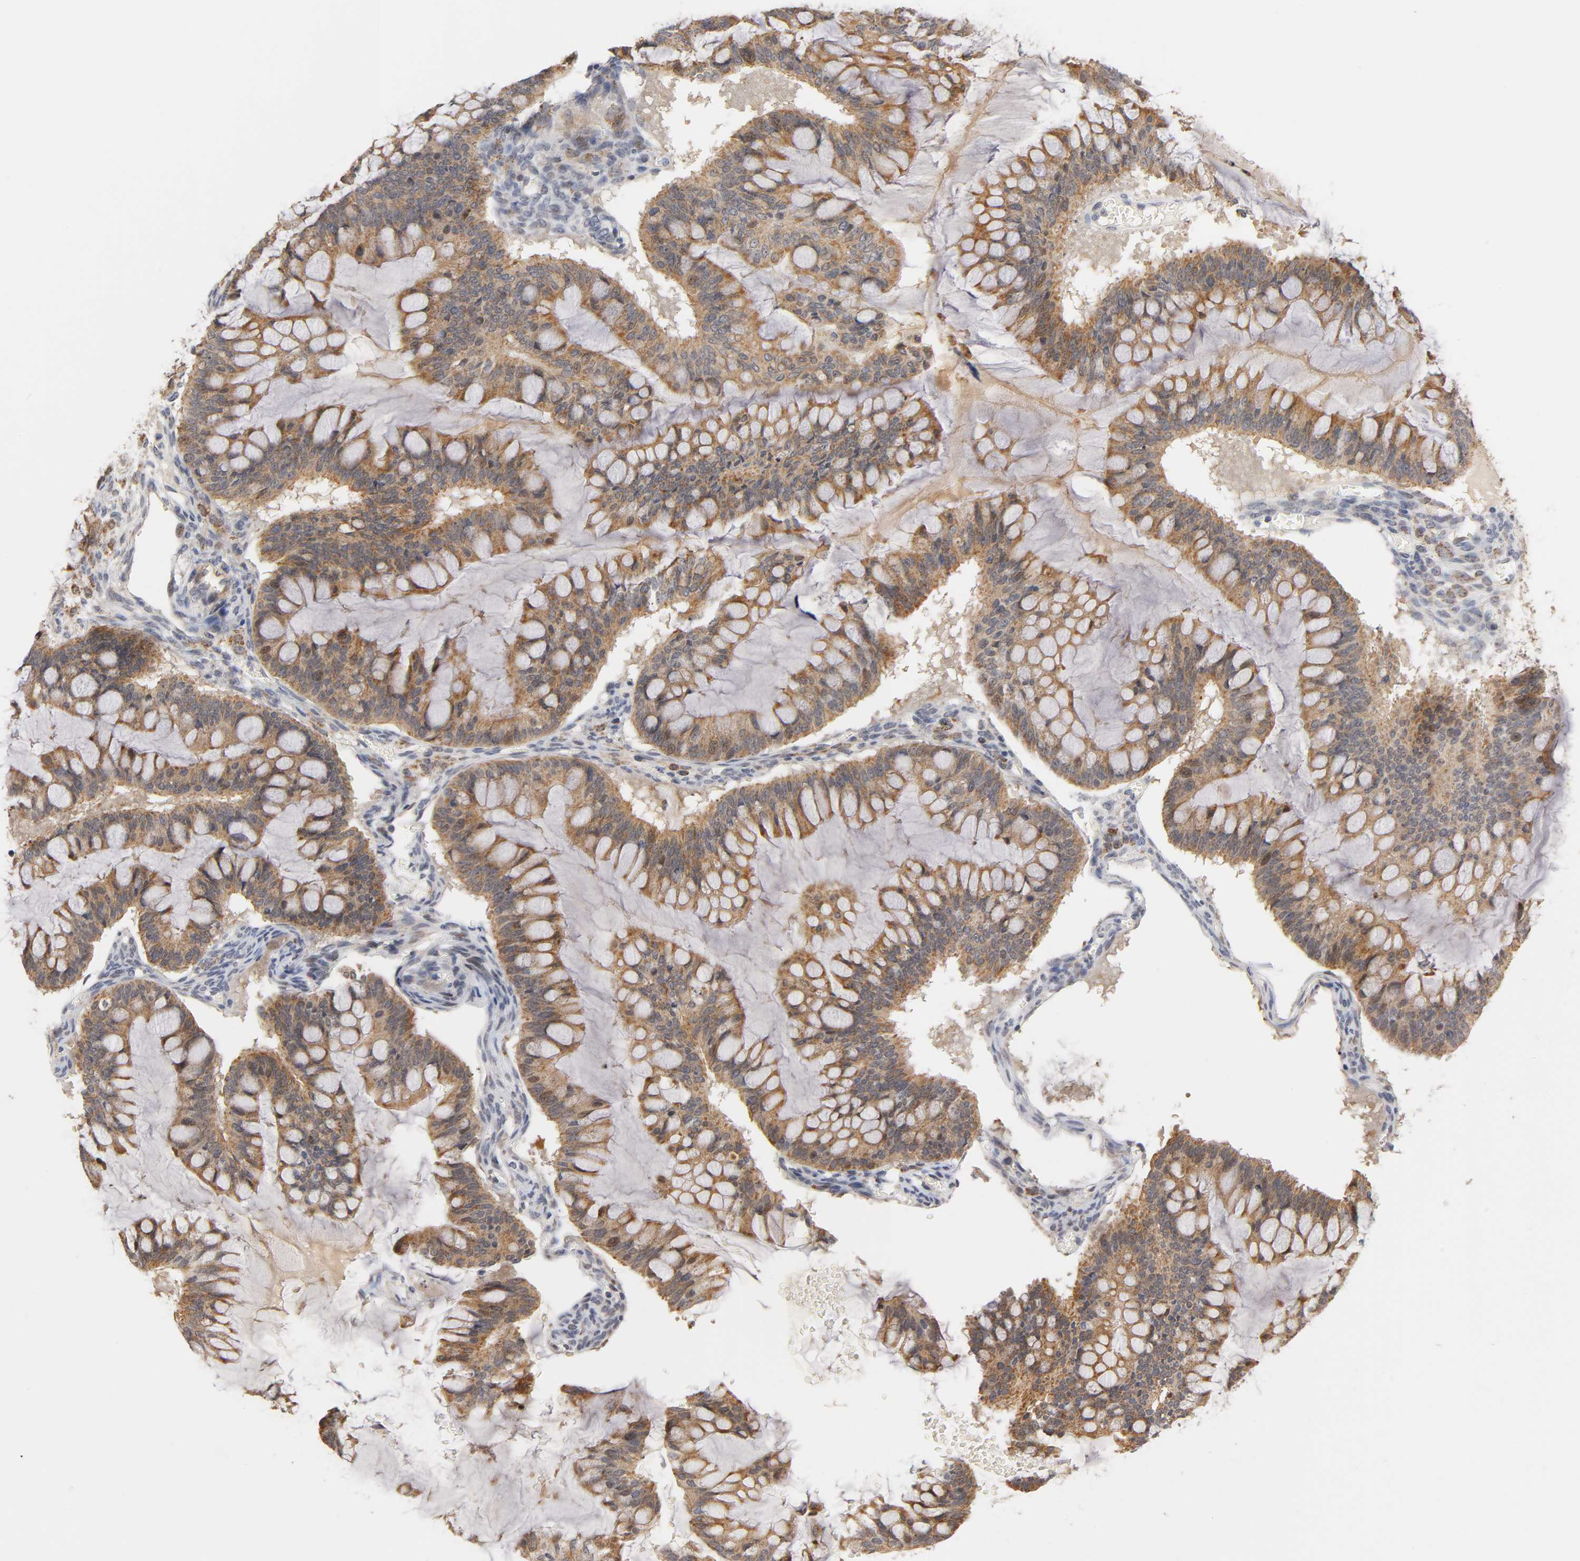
{"staining": {"intensity": "strong", "quantity": ">75%", "location": "cytoplasmic/membranous"}, "tissue": "ovarian cancer", "cell_type": "Tumor cells", "image_type": "cancer", "snomed": [{"axis": "morphology", "description": "Cystadenocarcinoma, mucinous, NOS"}, {"axis": "topography", "description": "Ovary"}], "caption": "Ovarian mucinous cystadenocarcinoma stained for a protein displays strong cytoplasmic/membranous positivity in tumor cells.", "gene": "GSTZ1", "patient": {"sex": "female", "age": 73}}